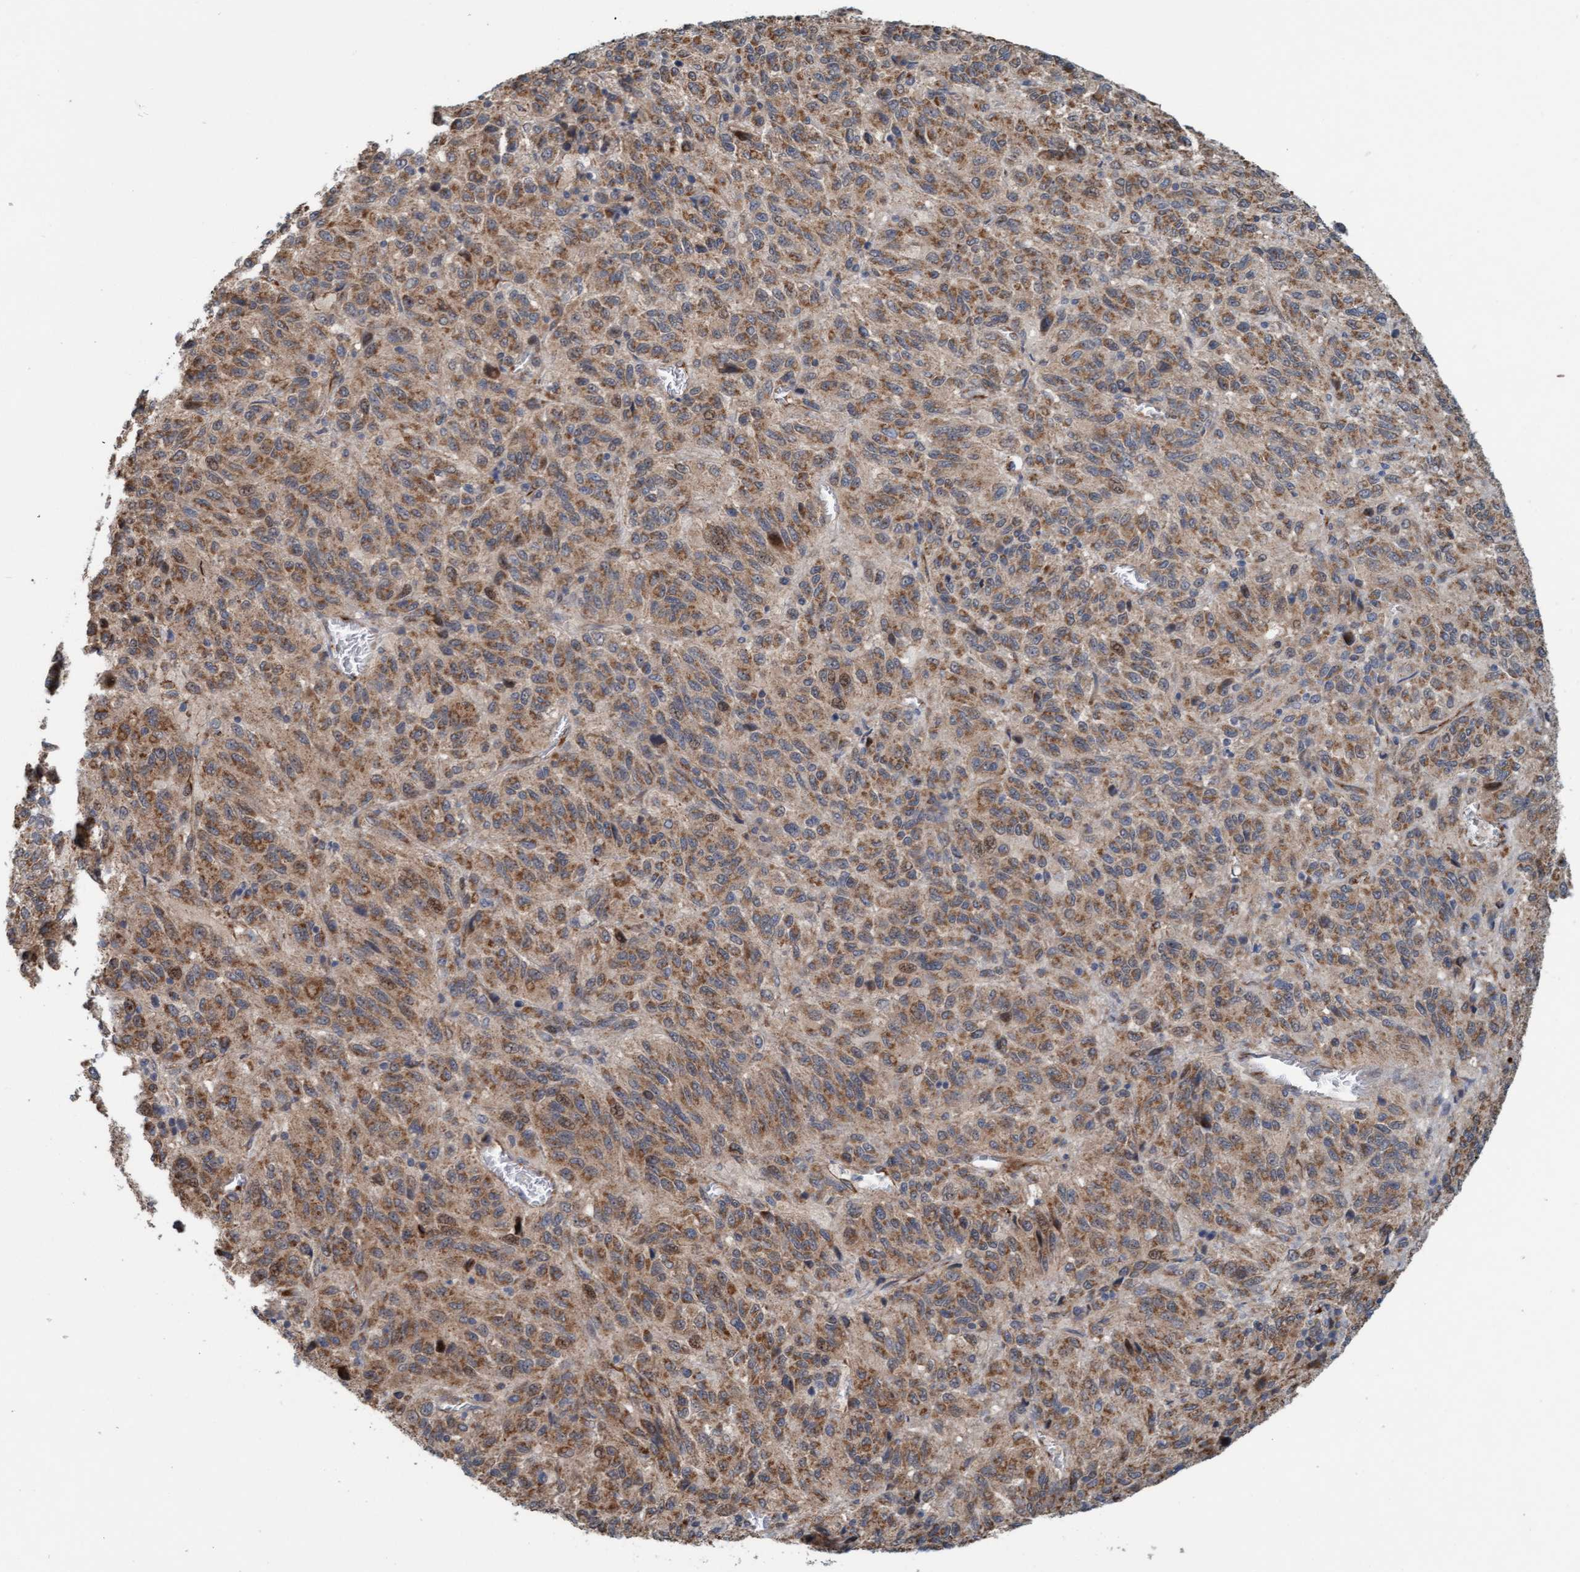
{"staining": {"intensity": "moderate", "quantity": ">75%", "location": "cytoplasmic/membranous"}, "tissue": "melanoma", "cell_type": "Tumor cells", "image_type": "cancer", "snomed": [{"axis": "morphology", "description": "Malignant melanoma, Metastatic site"}, {"axis": "topography", "description": "Lung"}], "caption": "This photomicrograph reveals immunohistochemistry (IHC) staining of human melanoma, with medium moderate cytoplasmic/membranous positivity in approximately >75% of tumor cells.", "gene": "ZNF566", "patient": {"sex": "male", "age": 64}}